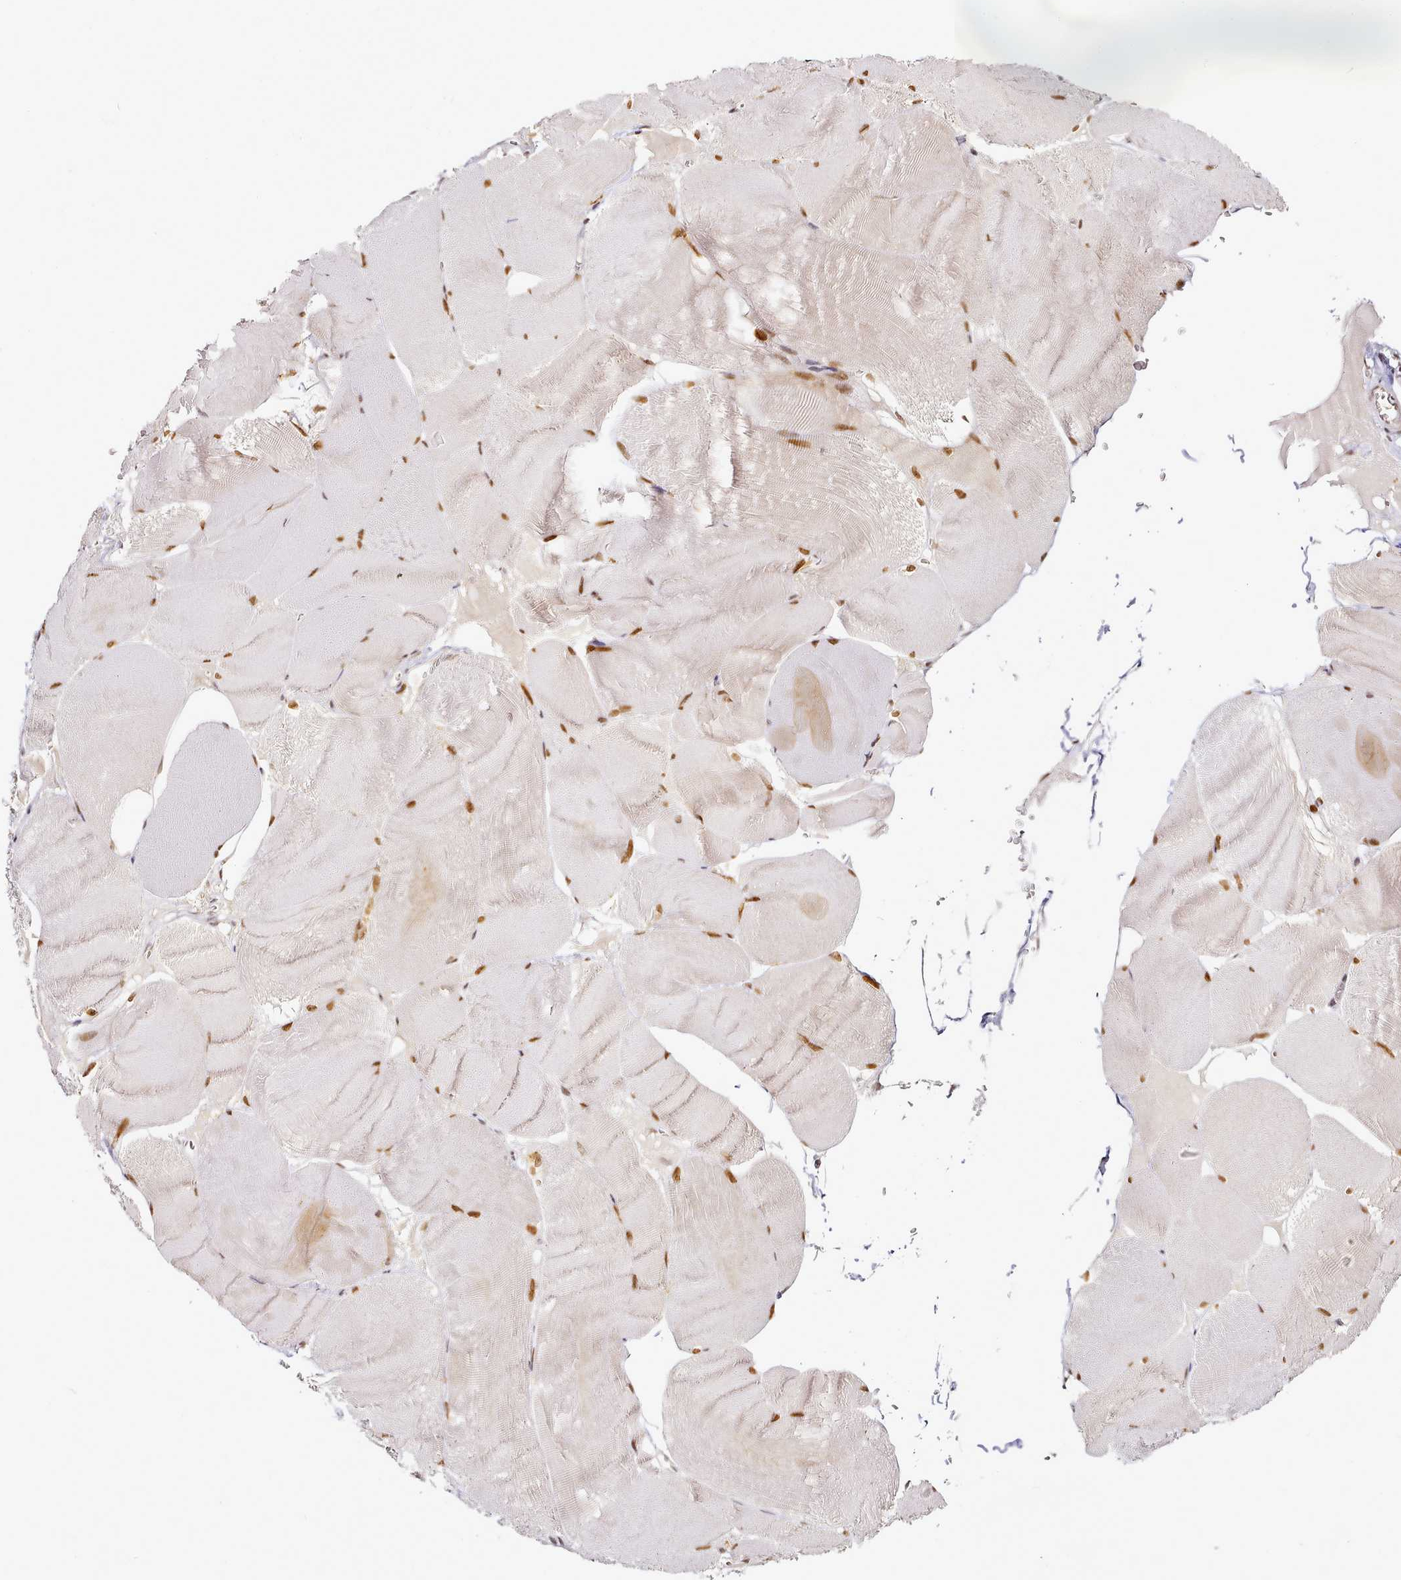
{"staining": {"intensity": "strong", "quantity": ">75%", "location": "nuclear"}, "tissue": "skeletal muscle", "cell_type": "Myocytes", "image_type": "normal", "snomed": [{"axis": "morphology", "description": "Normal tissue, NOS"}, {"axis": "morphology", "description": "Basal cell carcinoma"}, {"axis": "topography", "description": "Skeletal muscle"}], "caption": "Brown immunohistochemical staining in benign skeletal muscle reveals strong nuclear expression in approximately >75% of myocytes.", "gene": "SYT15B", "patient": {"sex": "female", "age": 64}}